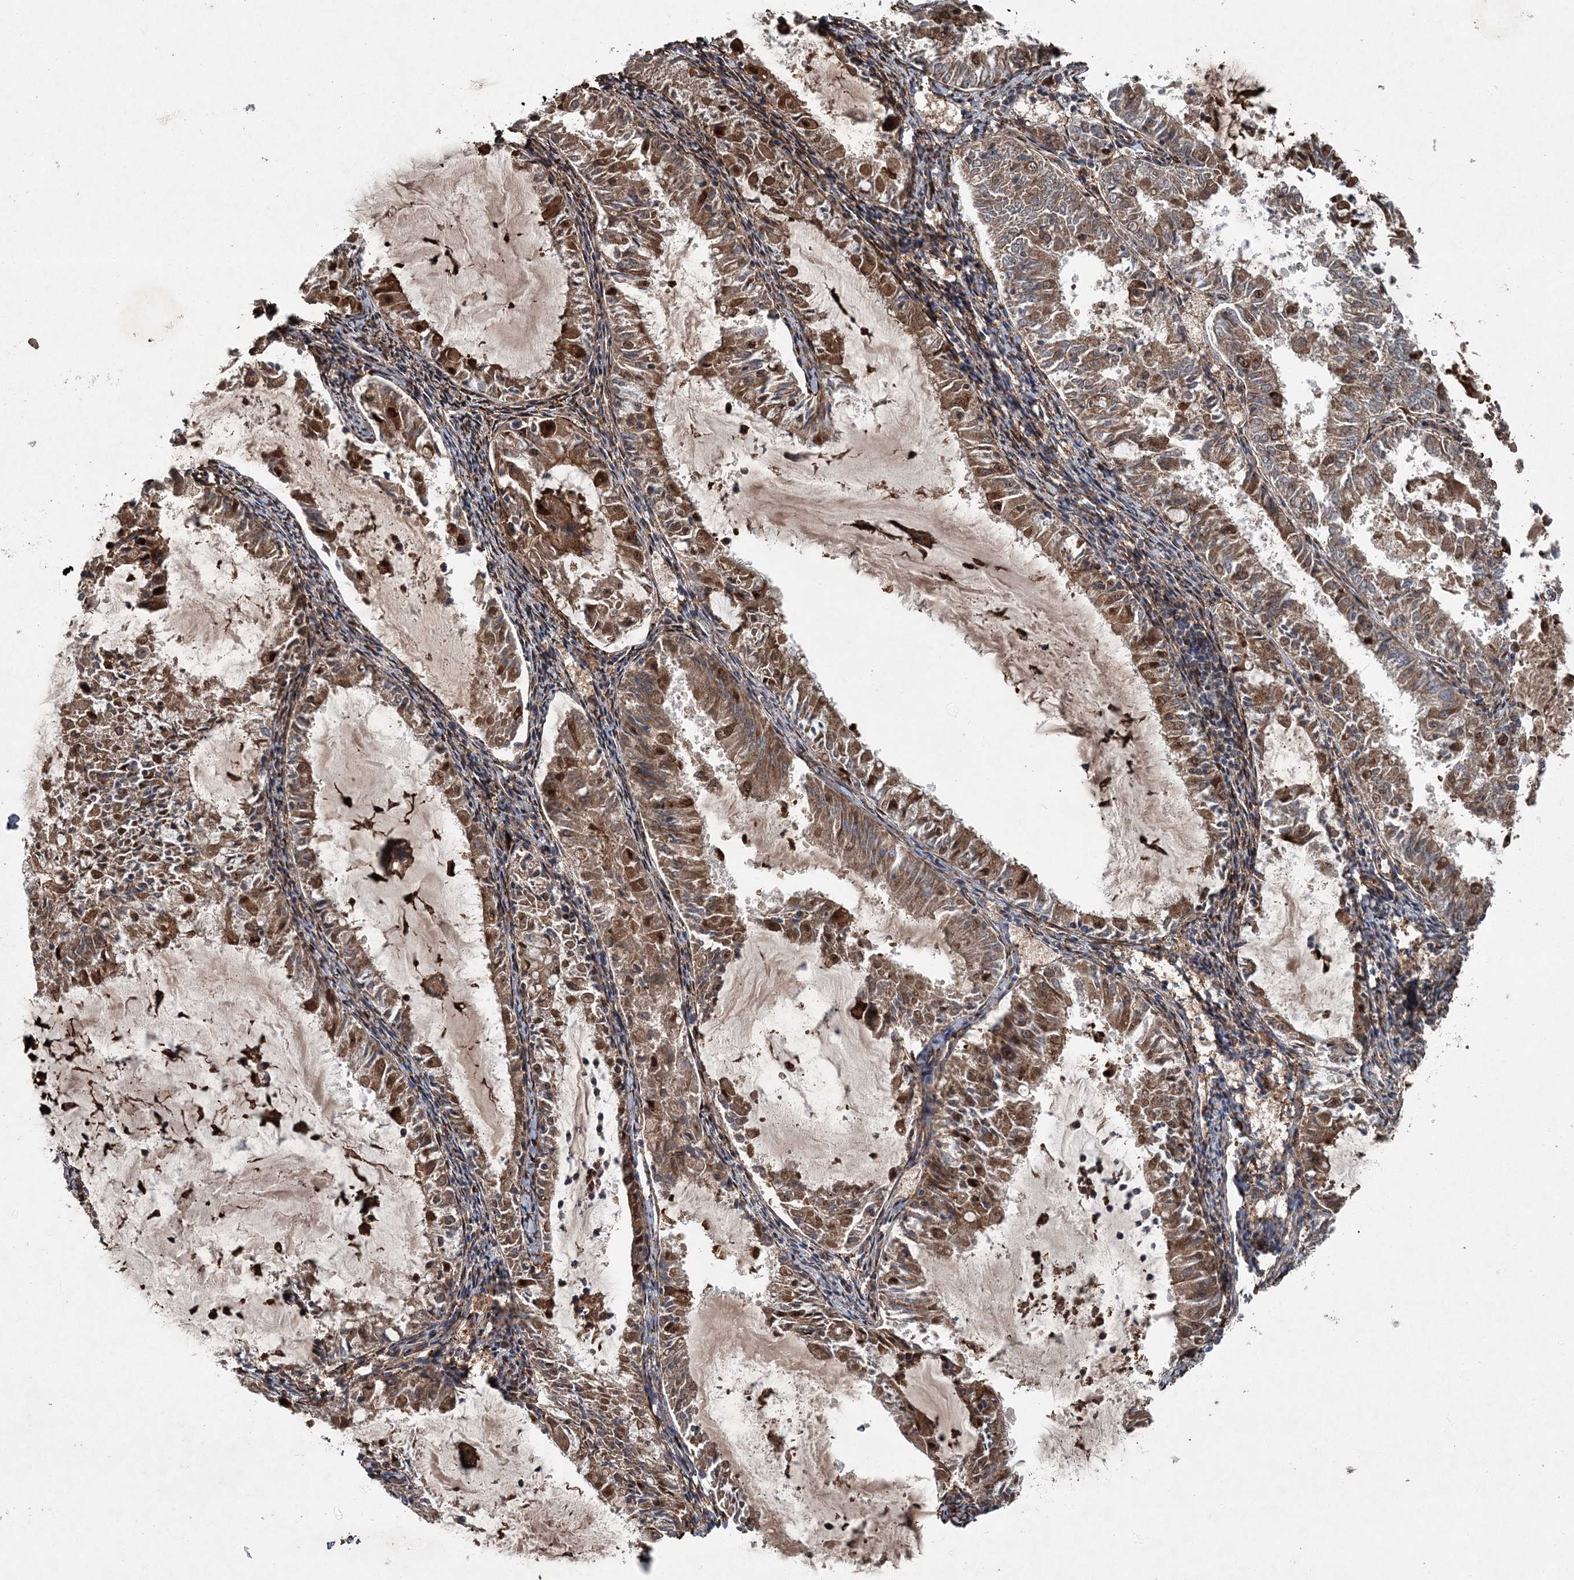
{"staining": {"intensity": "moderate", "quantity": ">75%", "location": "cytoplasmic/membranous,nuclear"}, "tissue": "endometrial cancer", "cell_type": "Tumor cells", "image_type": "cancer", "snomed": [{"axis": "morphology", "description": "Adenocarcinoma, NOS"}, {"axis": "topography", "description": "Endometrium"}], "caption": "Immunohistochemical staining of human endometrial cancer exhibits medium levels of moderate cytoplasmic/membranous and nuclear positivity in about >75% of tumor cells.", "gene": "SPOPL", "patient": {"sex": "female", "age": 57}}